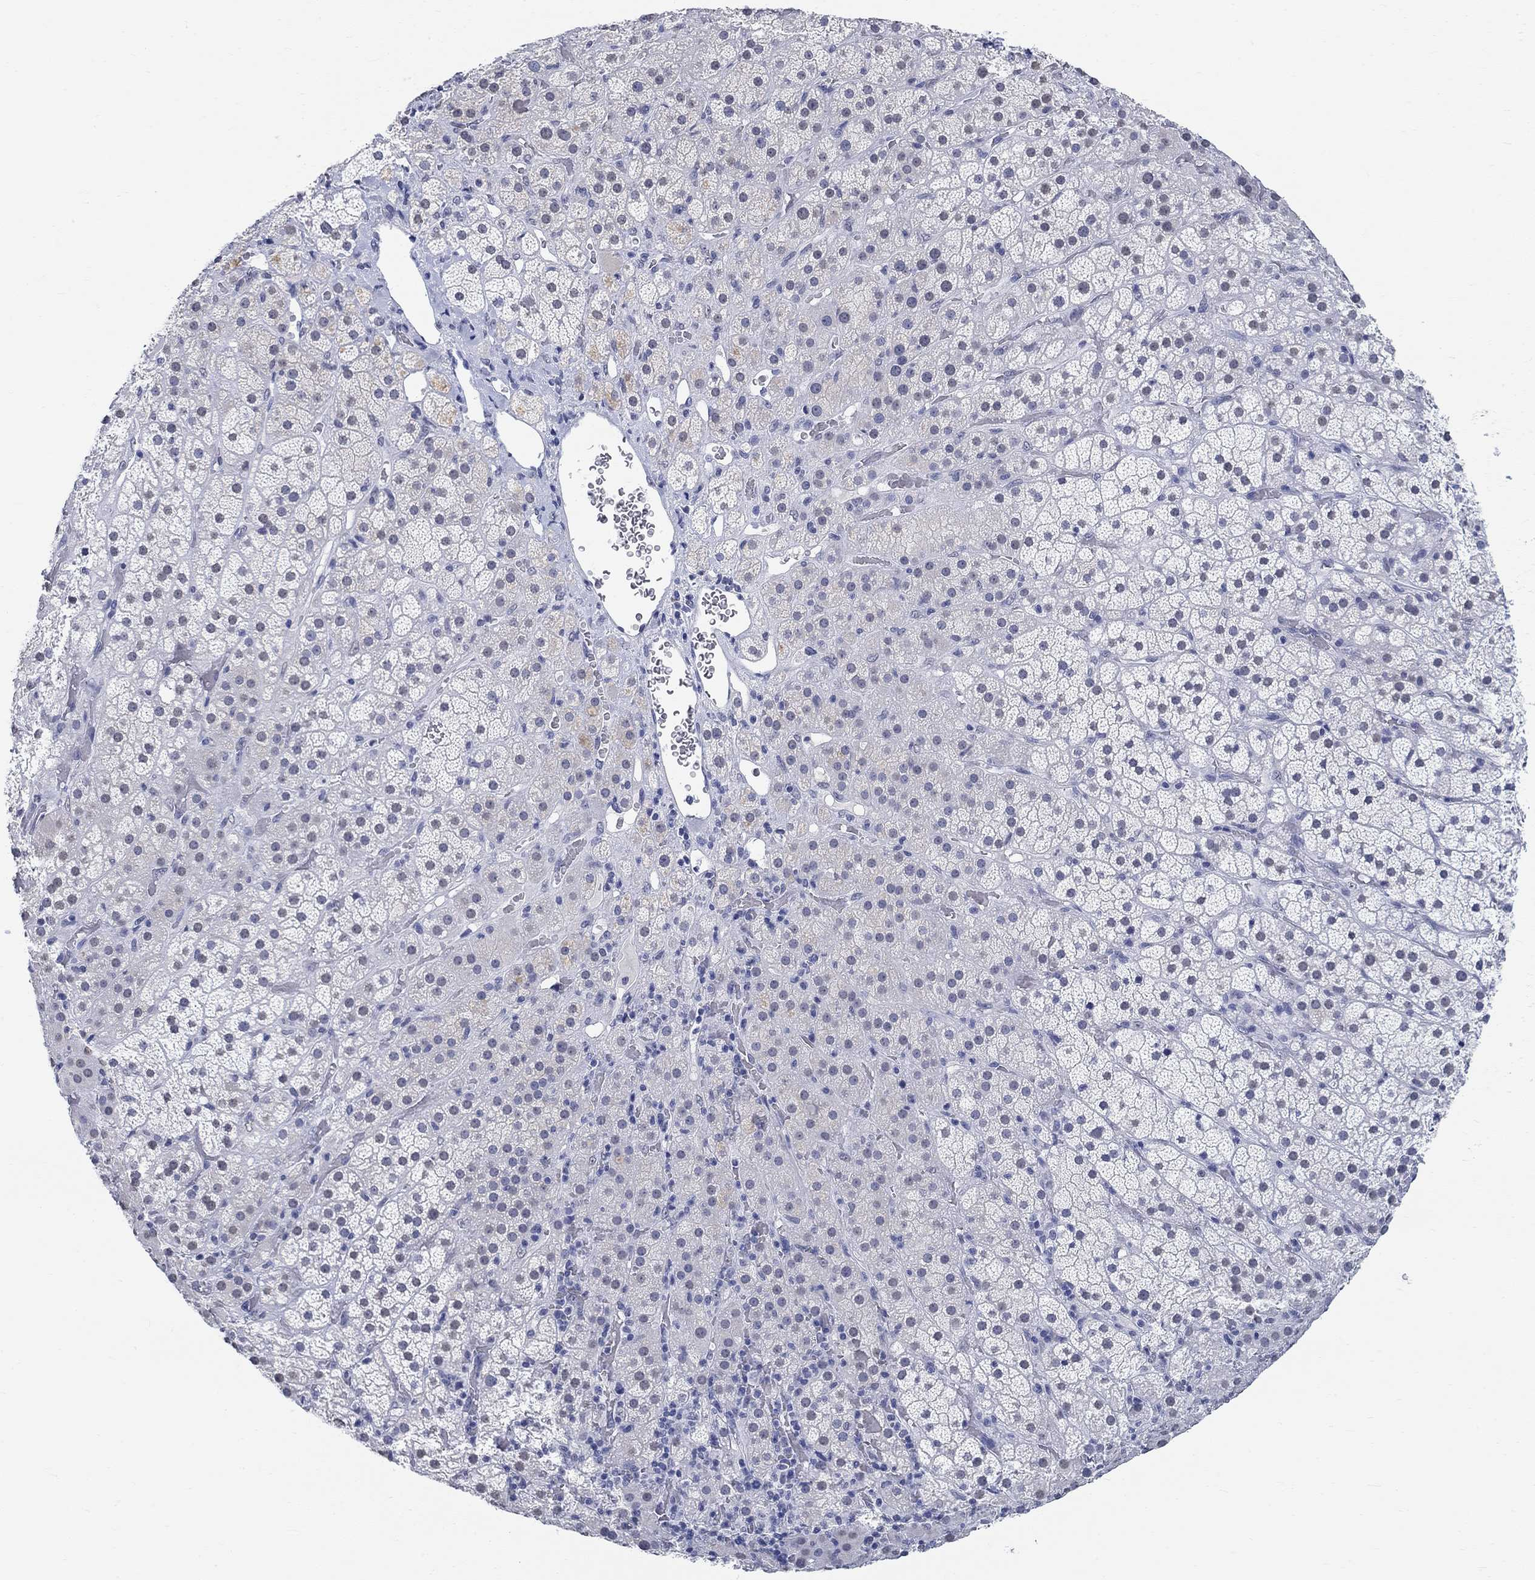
{"staining": {"intensity": "negative", "quantity": "none", "location": "none"}, "tissue": "adrenal gland", "cell_type": "Glandular cells", "image_type": "normal", "snomed": [{"axis": "morphology", "description": "Normal tissue, NOS"}, {"axis": "topography", "description": "Adrenal gland"}], "caption": "Immunohistochemical staining of unremarkable human adrenal gland shows no significant positivity in glandular cells. (DAB (3,3'-diaminobenzidine) IHC visualized using brightfield microscopy, high magnification).", "gene": "ANKS1B", "patient": {"sex": "male", "age": 57}}